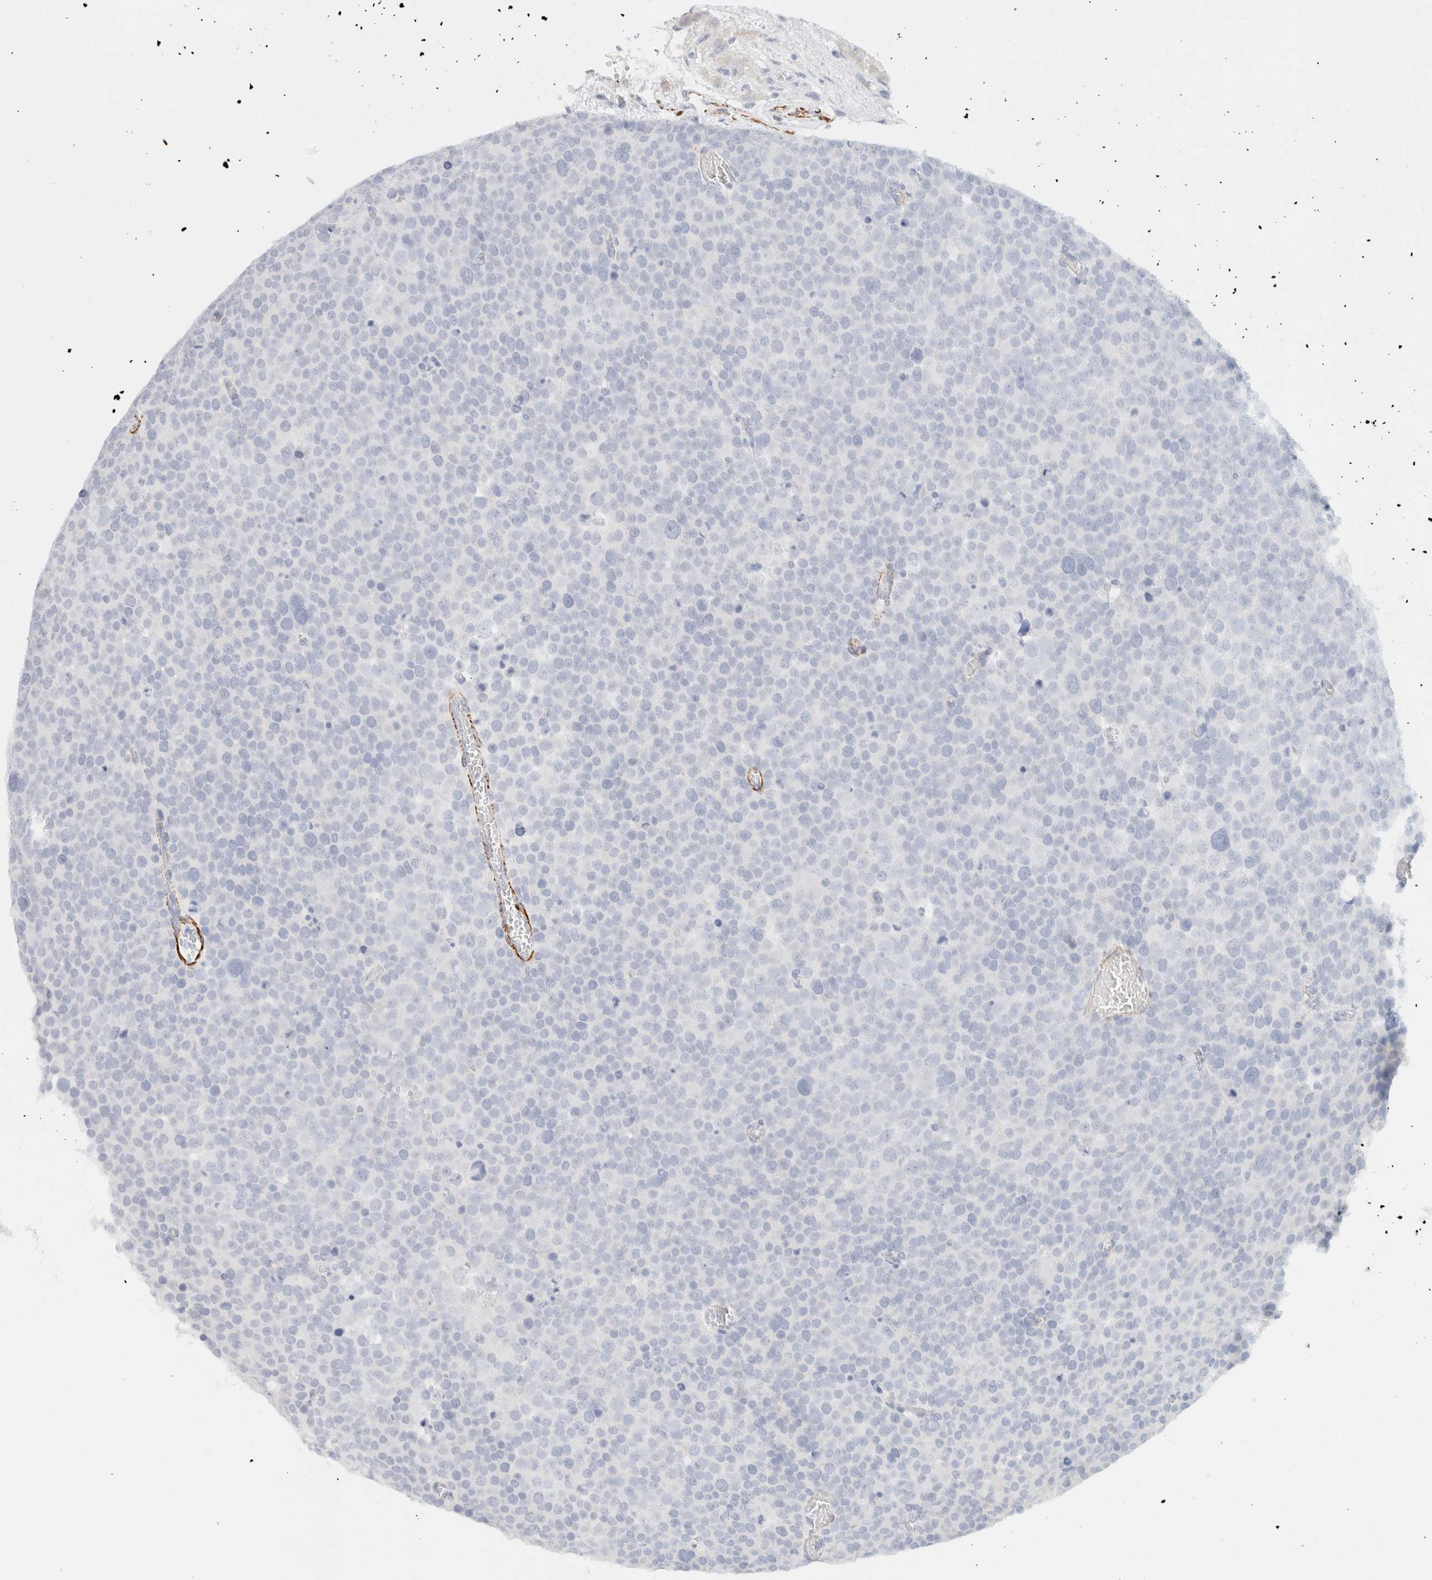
{"staining": {"intensity": "negative", "quantity": "none", "location": "none"}, "tissue": "testis cancer", "cell_type": "Tumor cells", "image_type": "cancer", "snomed": [{"axis": "morphology", "description": "Seminoma, NOS"}, {"axis": "topography", "description": "Testis"}], "caption": "There is no significant positivity in tumor cells of testis cancer (seminoma).", "gene": "AFMID", "patient": {"sex": "male", "age": 71}}